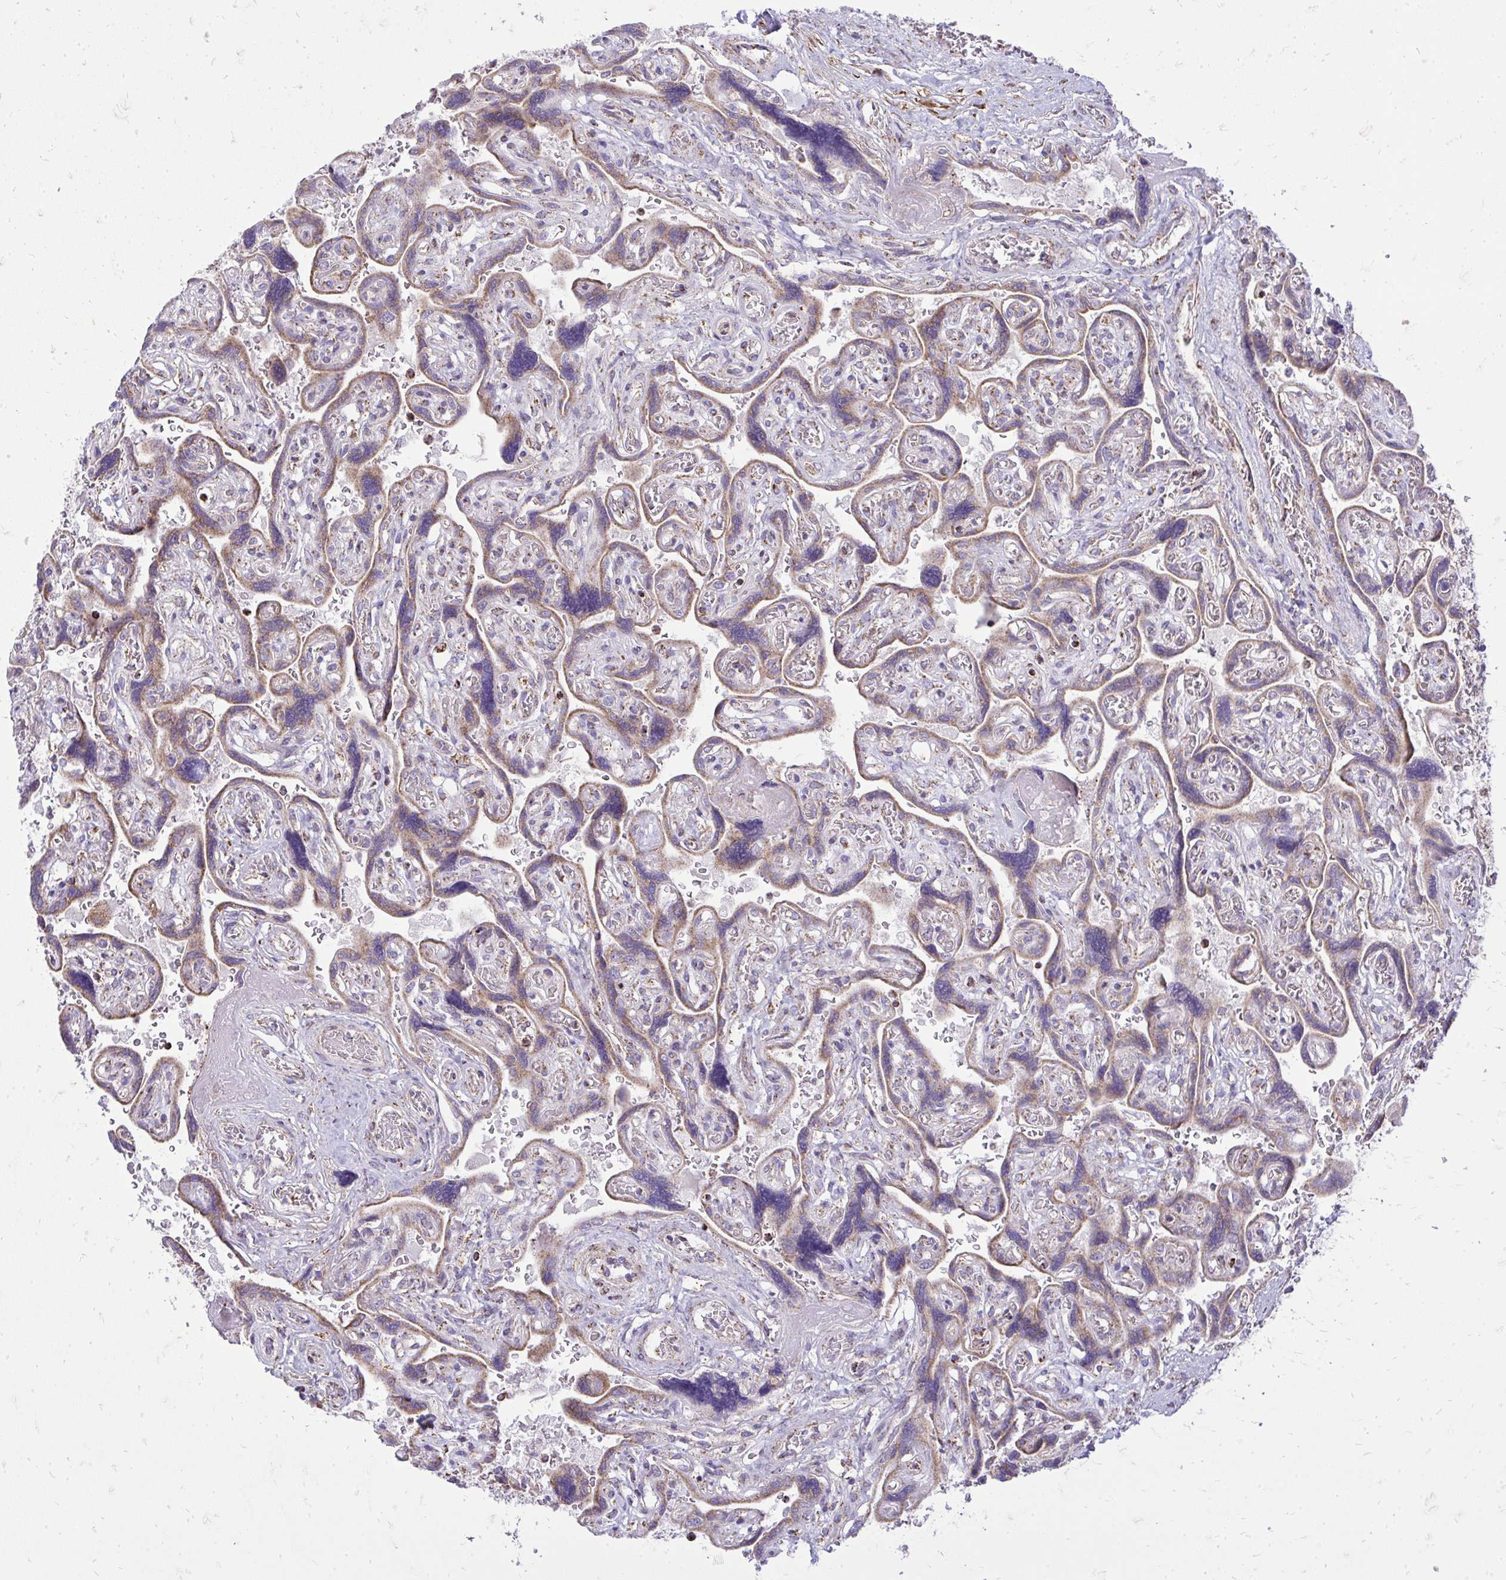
{"staining": {"intensity": "weak", "quantity": ">75%", "location": "cytoplasmic/membranous"}, "tissue": "placenta", "cell_type": "Decidual cells", "image_type": "normal", "snomed": [{"axis": "morphology", "description": "Normal tissue, NOS"}, {"axis": "topography", "description": "Placenta"}], "caption": "A brown stain highlights weak cytoplasmic/membranous positivity of a protein in decidual cells of benign human placenta.", "gene": "SPTBN2", "patient": {"sex": "female", "age": 32}}